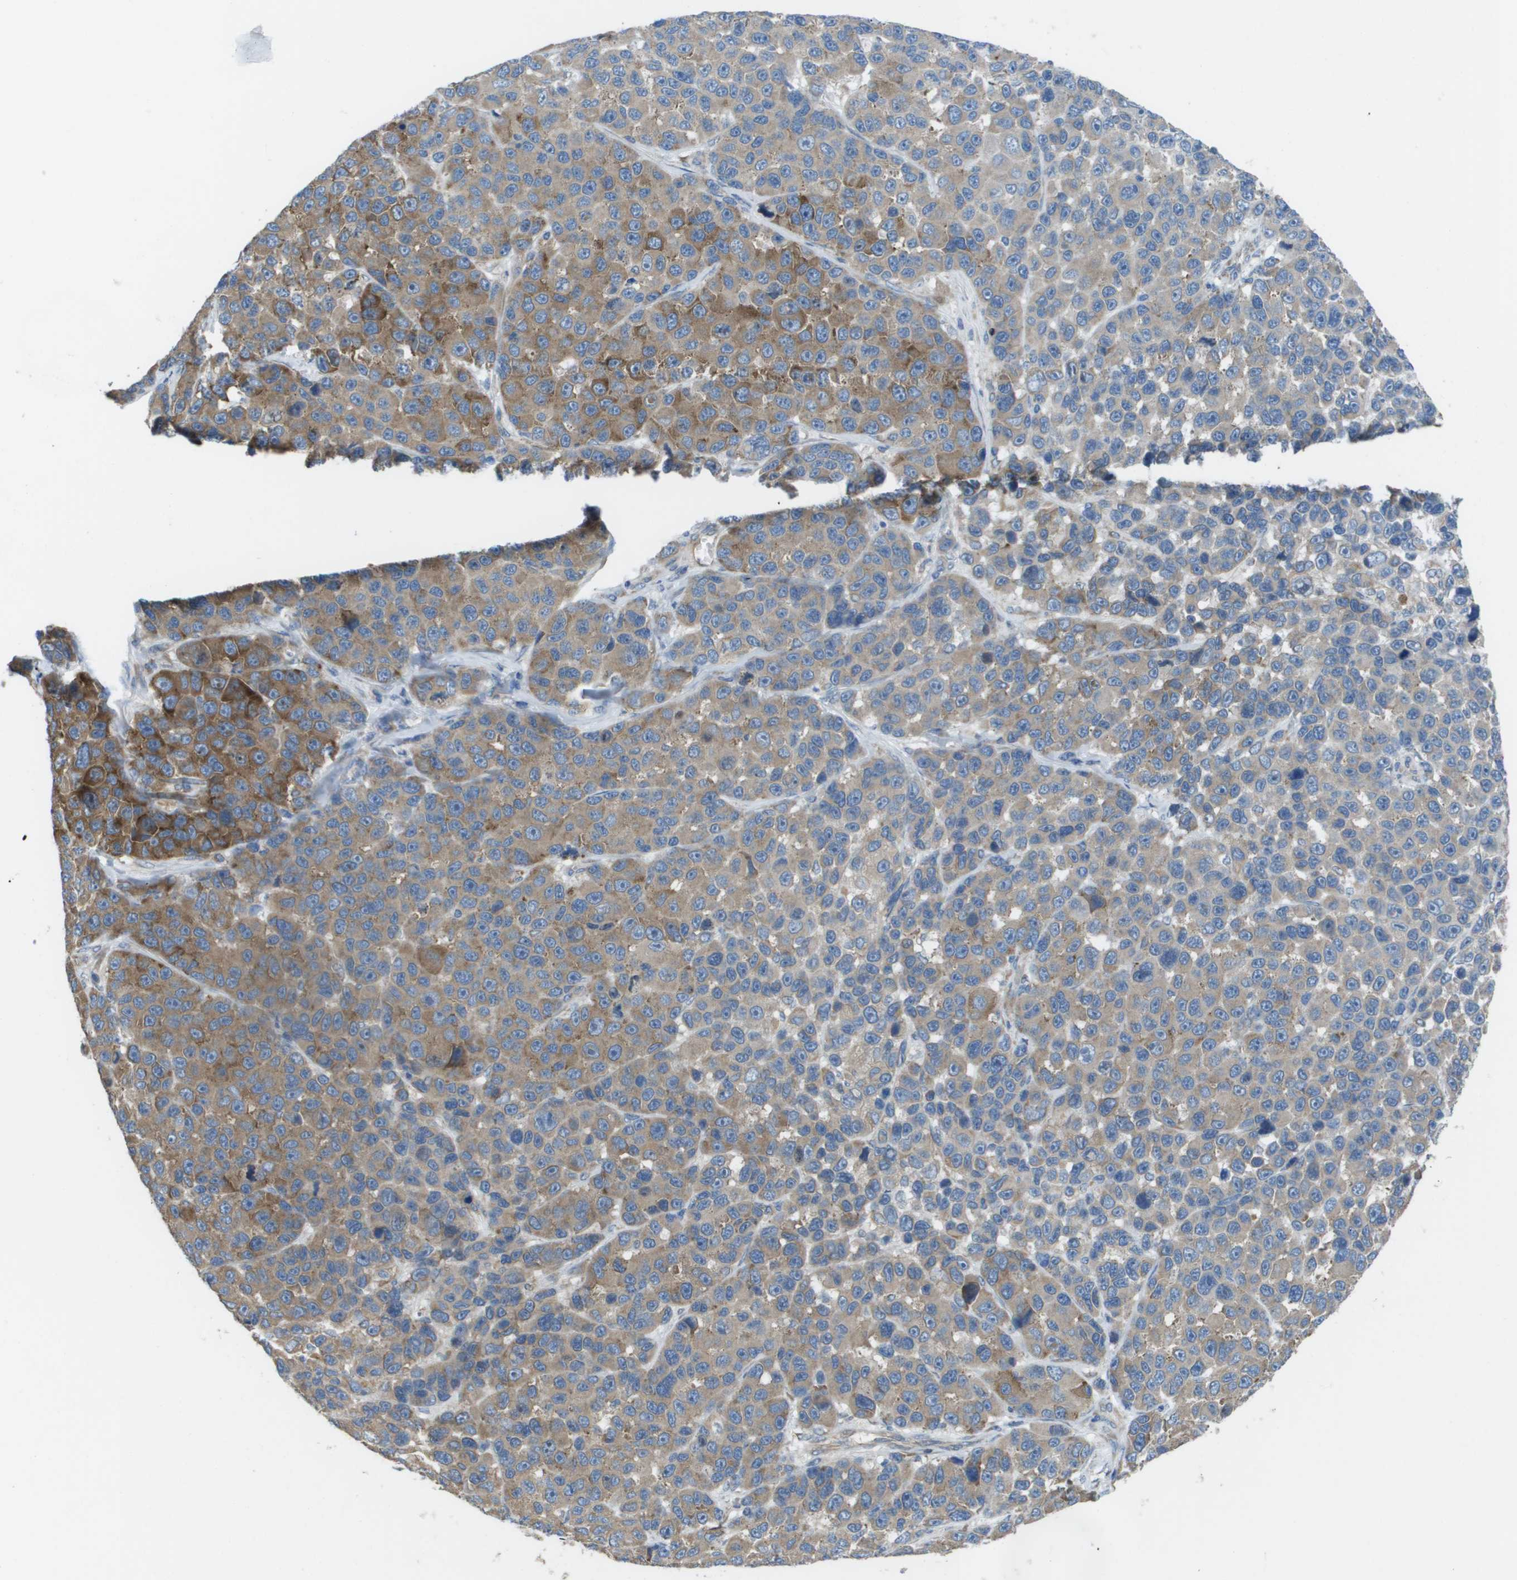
{"staining": {"intensity": "moderate", "quantity": ">75%", "location": "cytoplasmic/membranous"}, "tissue": "melanoma", "cell_type": "Tumor cells", "image_type": "cancer", "snomed": [{"axis": "morphology", "description": "Malignant melanoma, NOS"}, {"axis": "topography", "description": "Skin"}], "caption": "The histopathology image displays a brown stain indicating the presence of a protein in the cytoplasmic/membranous of tumor cells in malignant melanoma.", "gene": "CLCN2", "patient": {"sex": "male", "age": 53}}